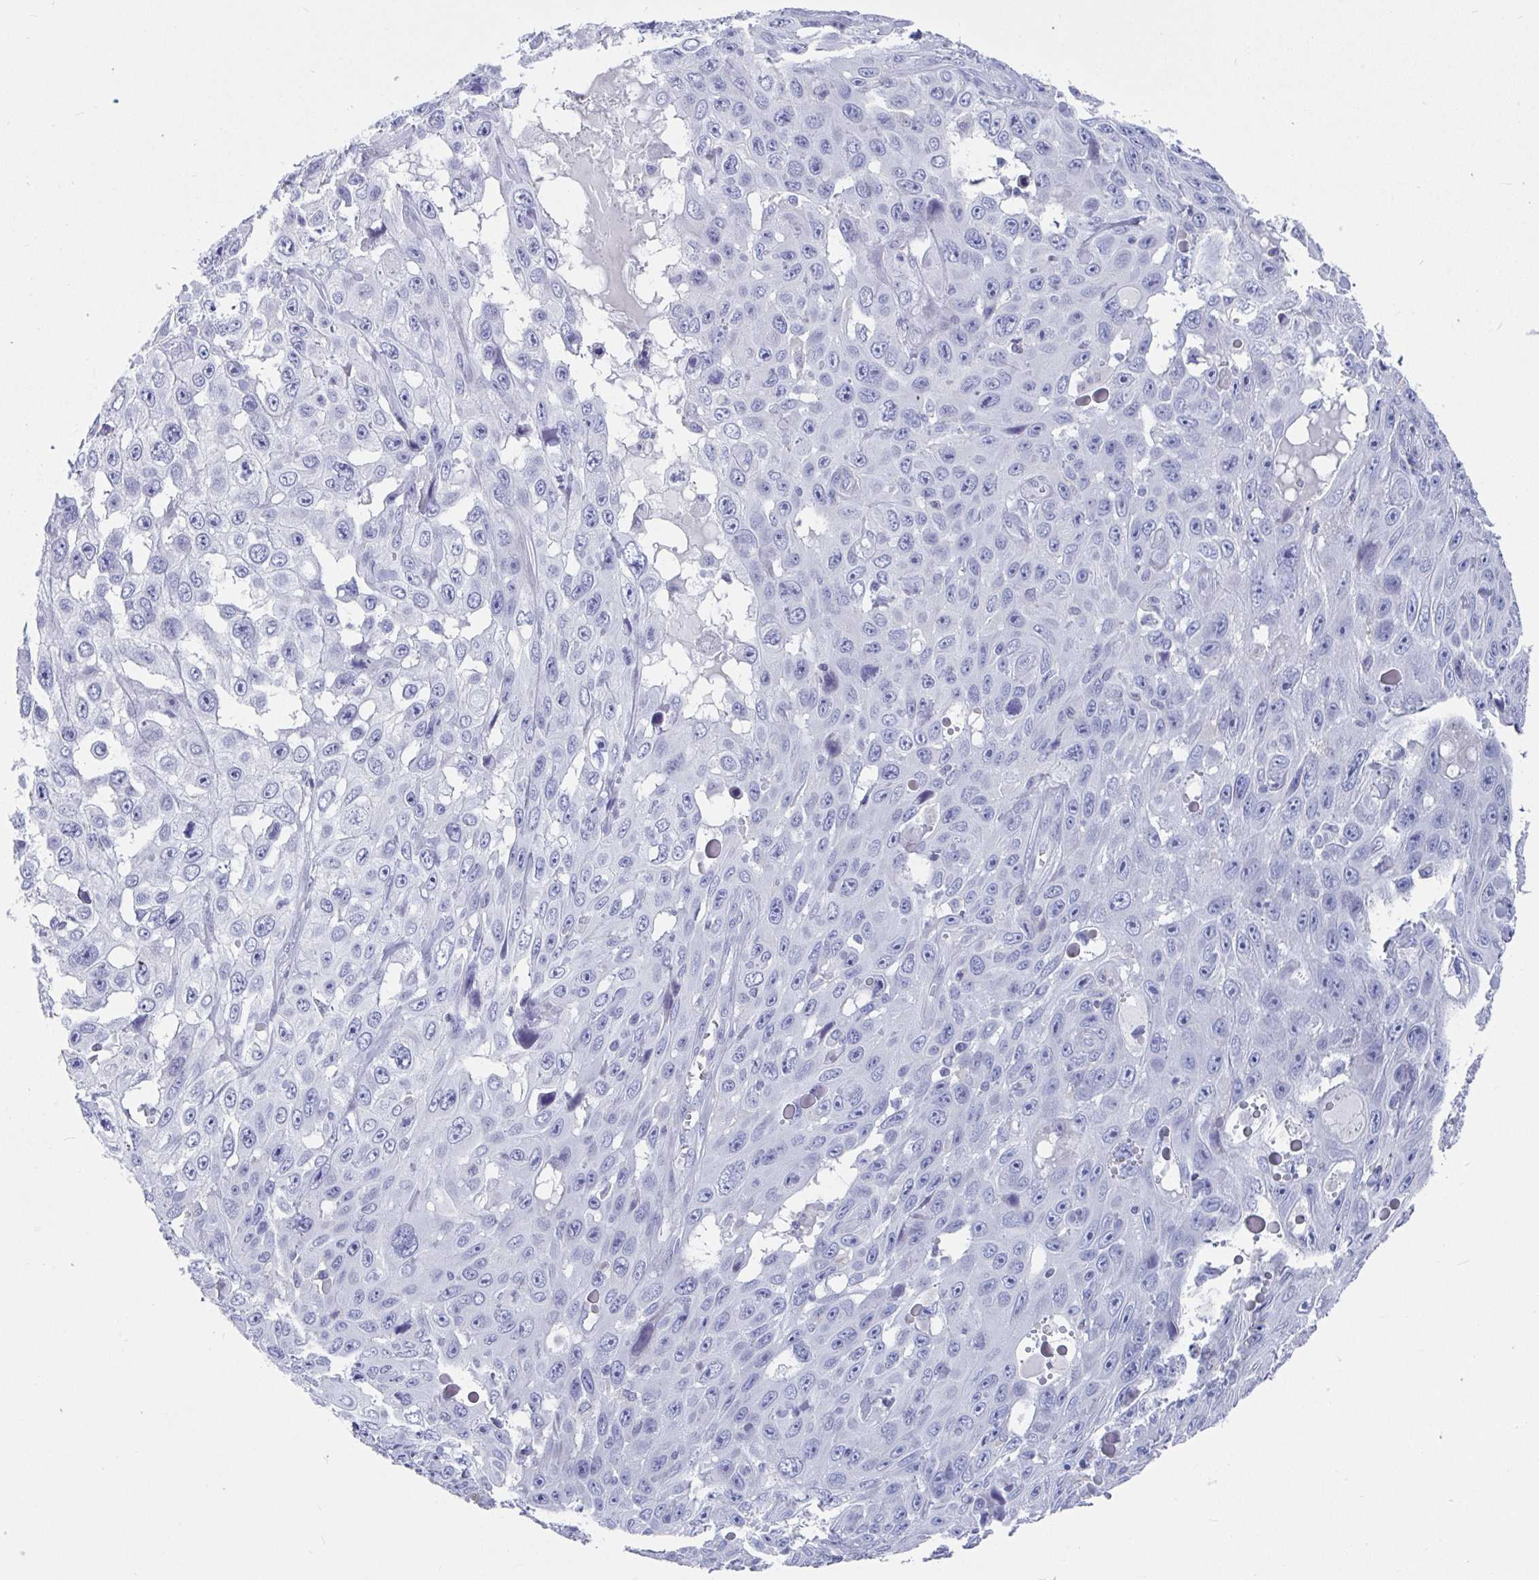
{"staining": {"intensity": "negative", "quantity": "none", "location": "none"}, "tissue": "skin cancer", "cell_type": "Tumor cells", "image_type": "cancer", "snomed": [{"axis": "morphology", "description": "Squamous cell carcinoma, NOS"}, {"axis": "topography", "description": "Skin"}], "caption": "IHC photomicrograph of human skin cancer (squamous cell carcinoma) stained for a protein (brown), which exhibits no staining in tumor cells.", "gene": "ZFP82", "patient": {"sex": "male", "age": 82}}